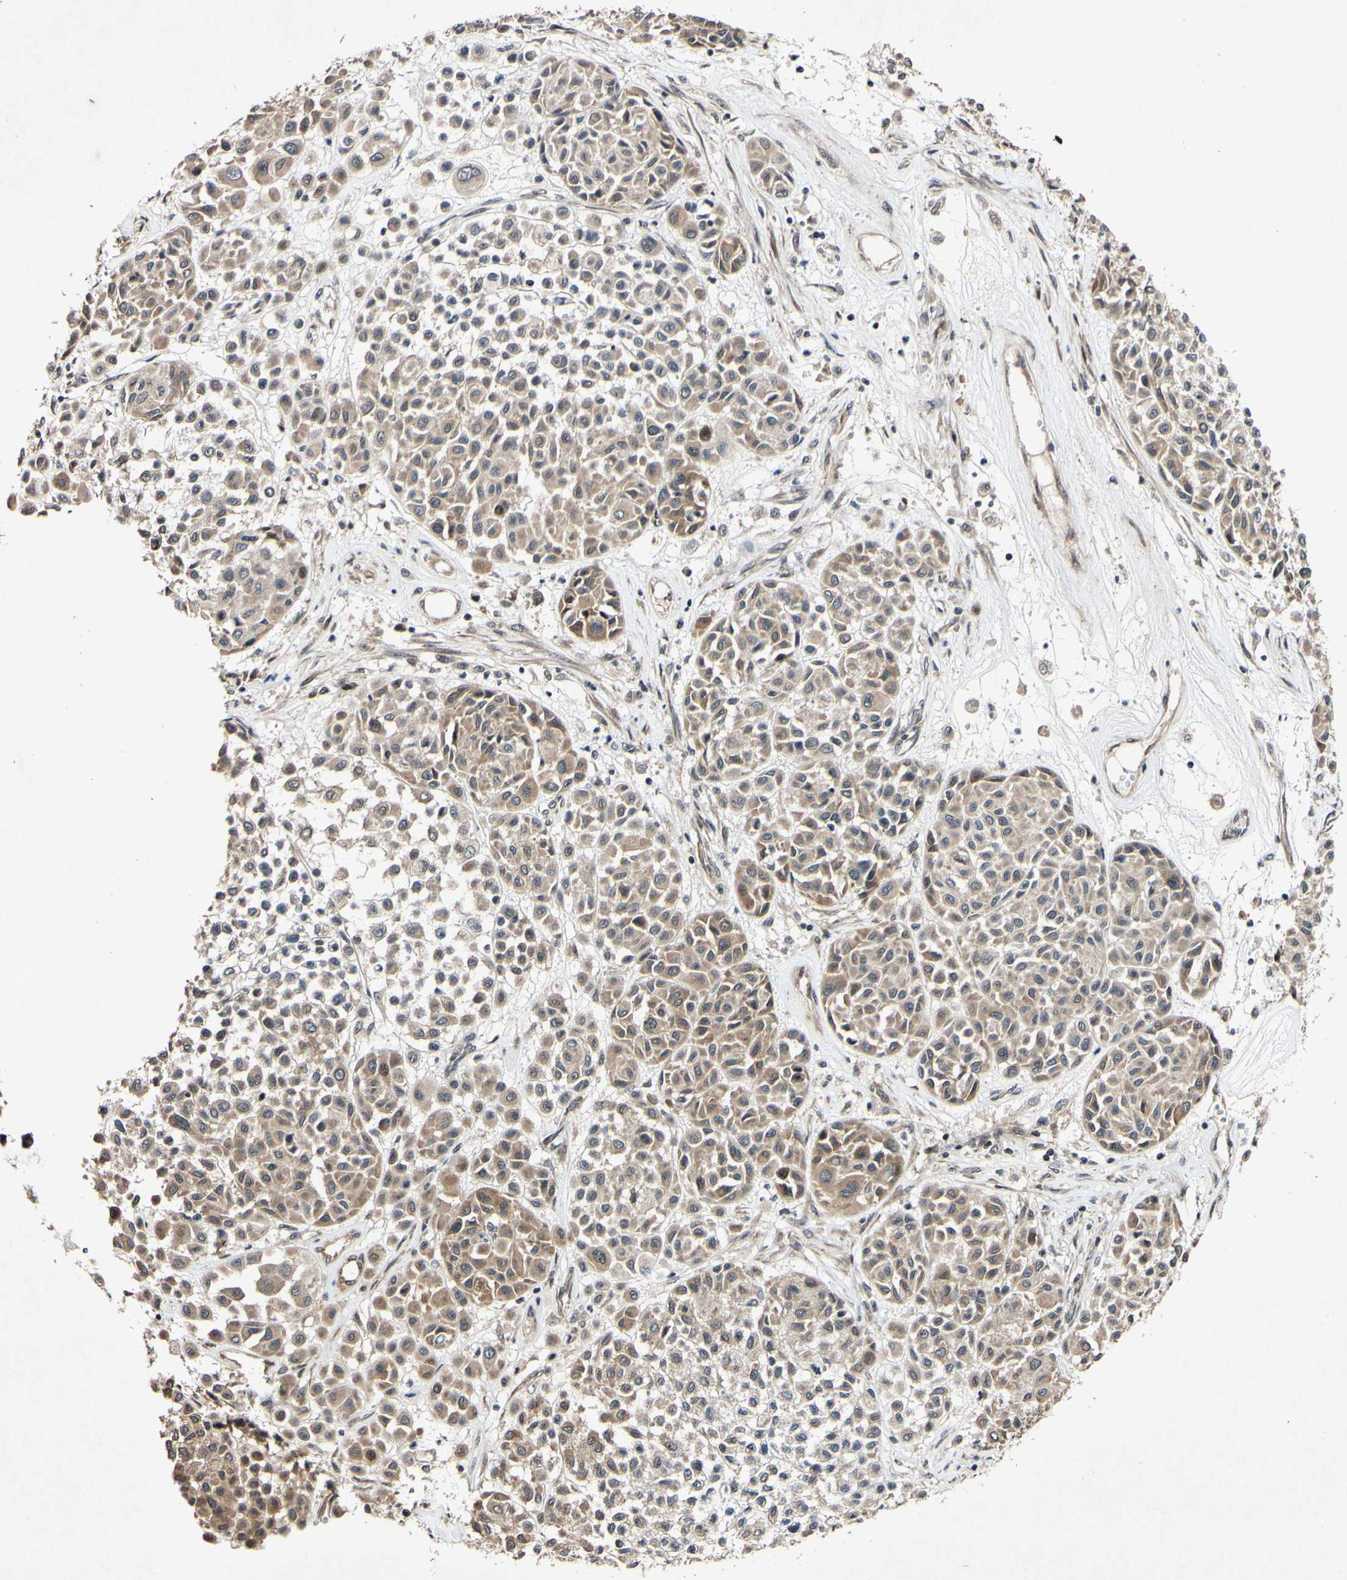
{"staining": {"intensity": "moderate", "quantity": ">75%", "location": "cytoplasmic/membranous"}, "tissue": "melanoma", "cell_type": "Tumor cells", "image_type": "cancer", "snomed": [{"axis": "morphology", "description": "Malignant melanoma, Metastatic site"}, {"axis": "topography", "description": "Soft tissue"}], "caption": "A histopathology image of human melanoma stained for a protein displays moderate cytoplasmic/membranous brown staining in tumor cells.", "gene": "CSNK1E", "patient": {"sex": "male", "age": 41}}